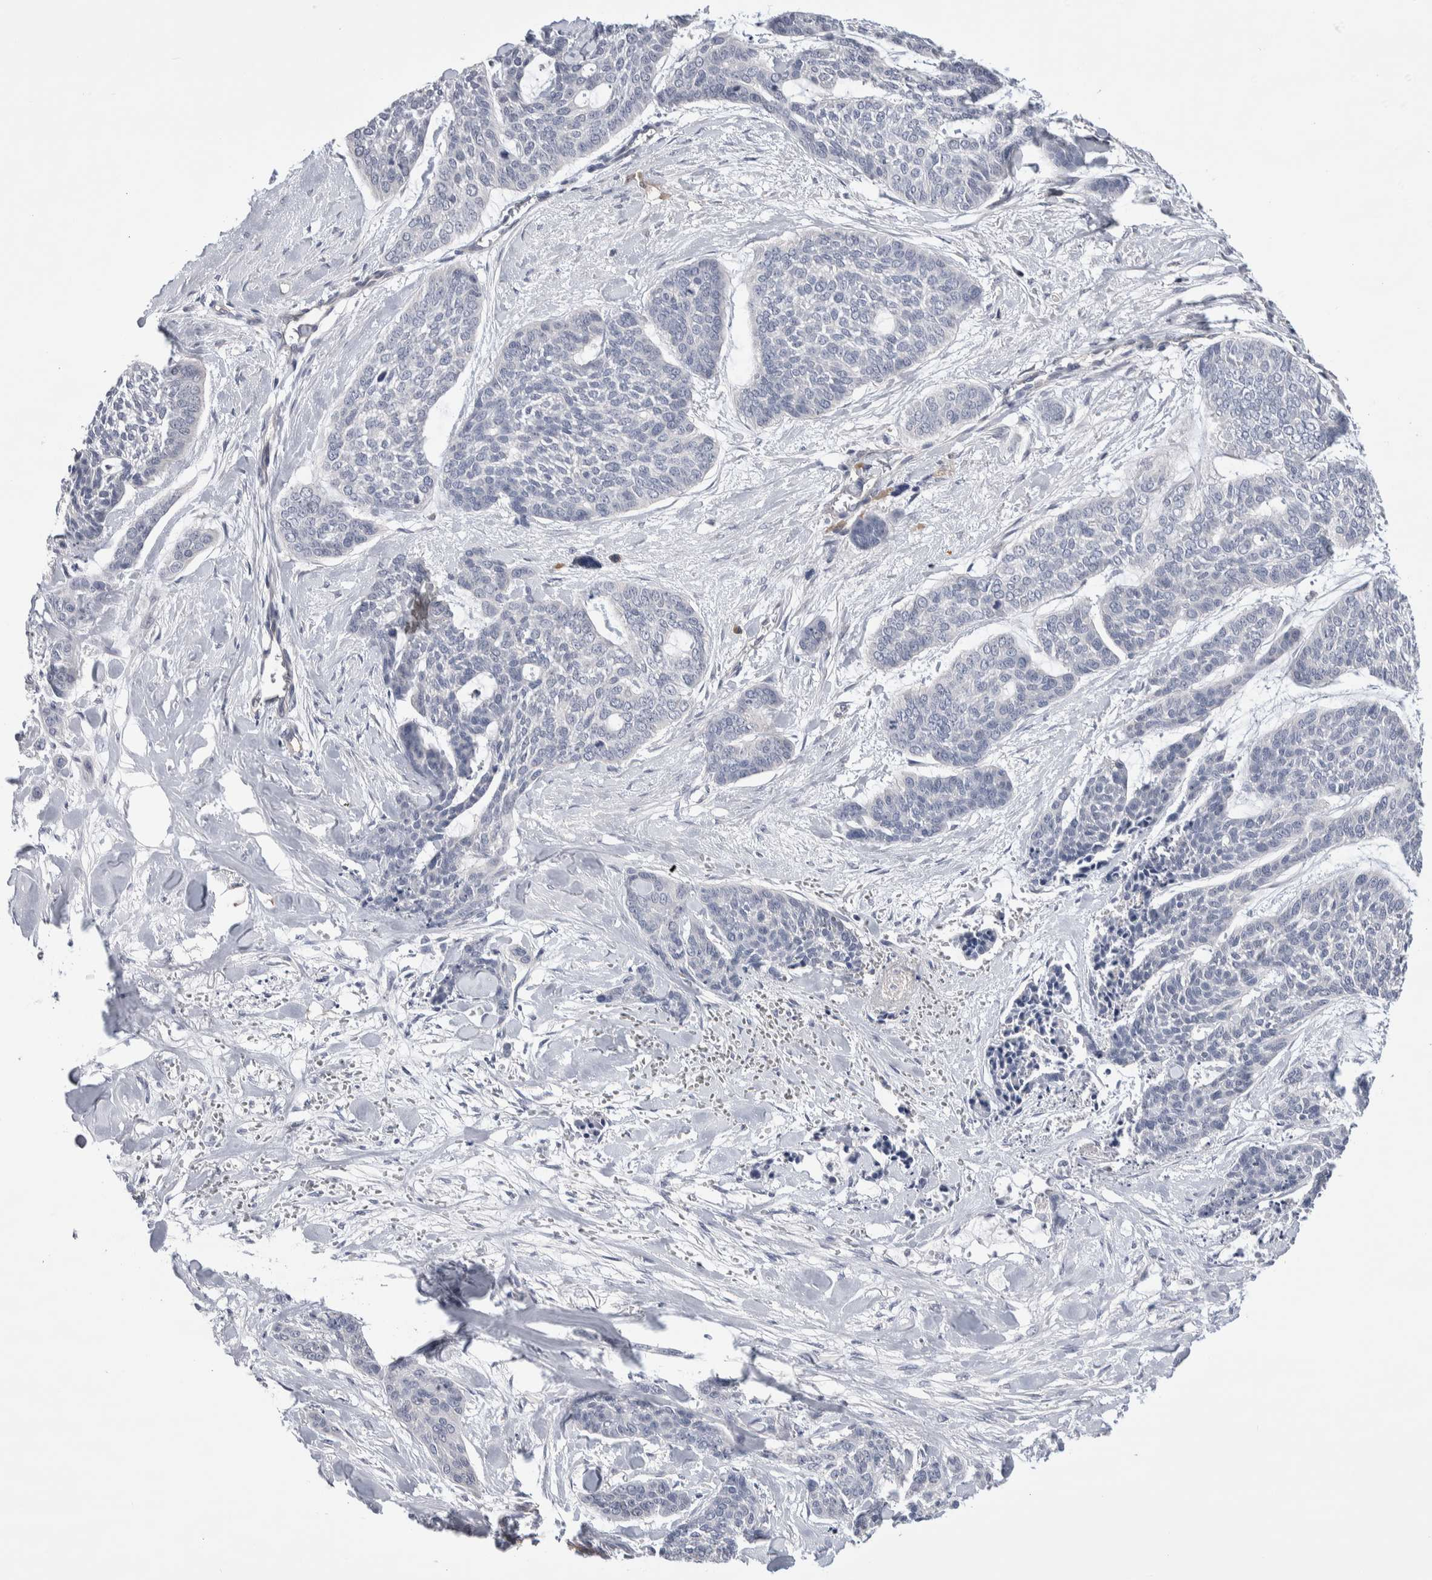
{"staining": {"intensity": "negative", "quantity": "none", "location": "none"}, "tissue": "skin cancer", "cell_type": "Tumor cells", "image_type": "cancer", "snomed": [{"axis": "morphology", "description": "Basal cell carcinoma"}, {"axis": "topography", "description": "Skin"}], "caption": "DAB (3,3'-diaminobenzidine) immunohistochemical staining of basal cell carcinoma (skin) exhibits no significant positivity in tumor cells.", "gene": "ZBTB49", "patient": {"sex": "female", "age": 64}}